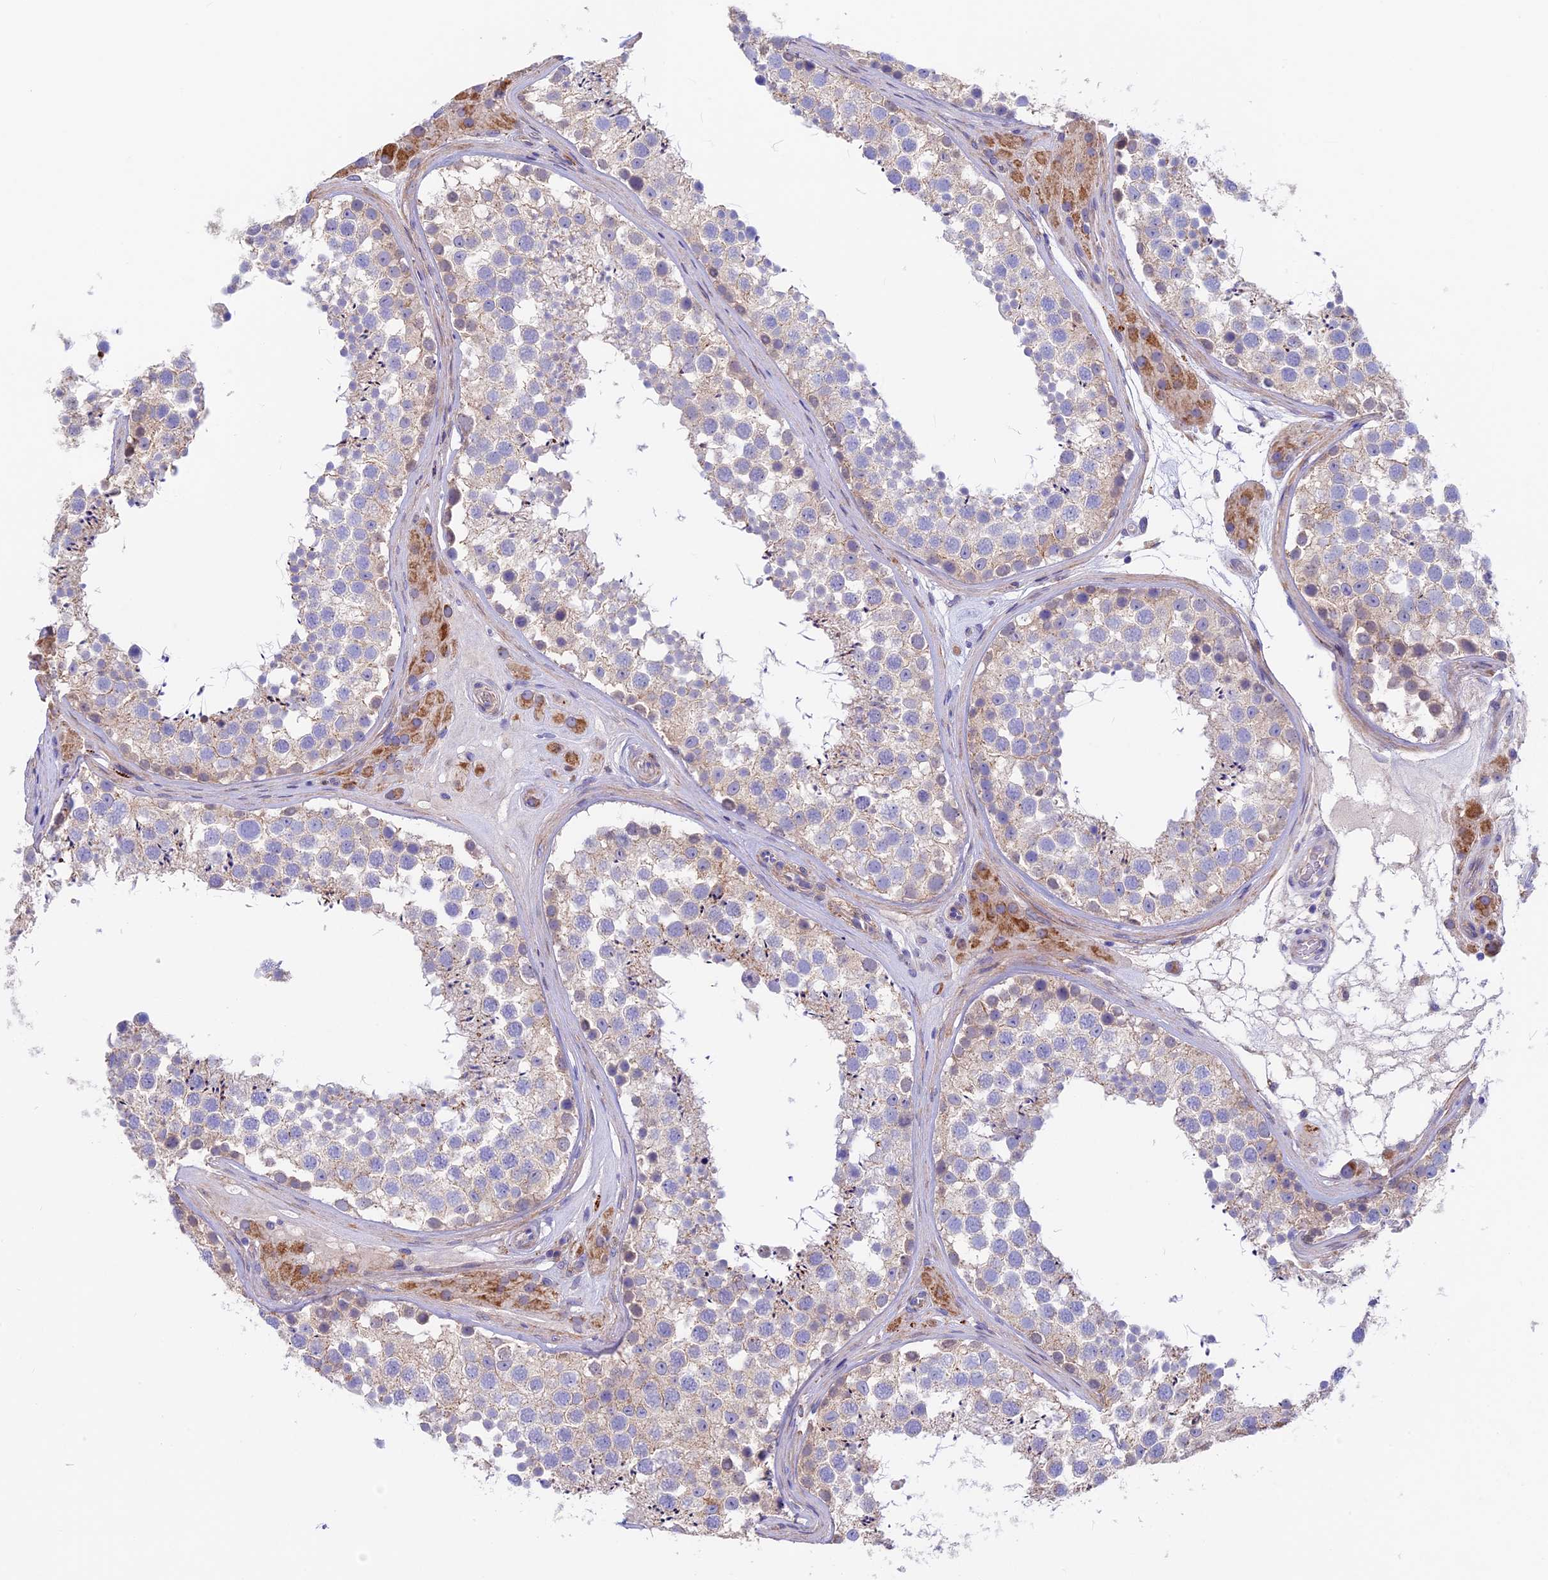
{"staining": {"intensity": "moderate", "quantity": "<25%", "location": "cytoplasmic/membranous"}, "tissue": "testis", "cell_type": "Cells in seminiferous ducts", "image_type": "normal", "snomed": [{"axis": "morphology", "description": "Normal tissue, NOS"}, {"axis": "topography", "description": "Testis"}], "caption": "This histopathology image displays immunohistochemistry staining of unremarkable human testis, with low moderate cytoplasmic/membranous expression in approximately <25% of cells in seminiferous ducts.", "gene": "ETFDH", "patient": {"sex": "male", "age": 46}}